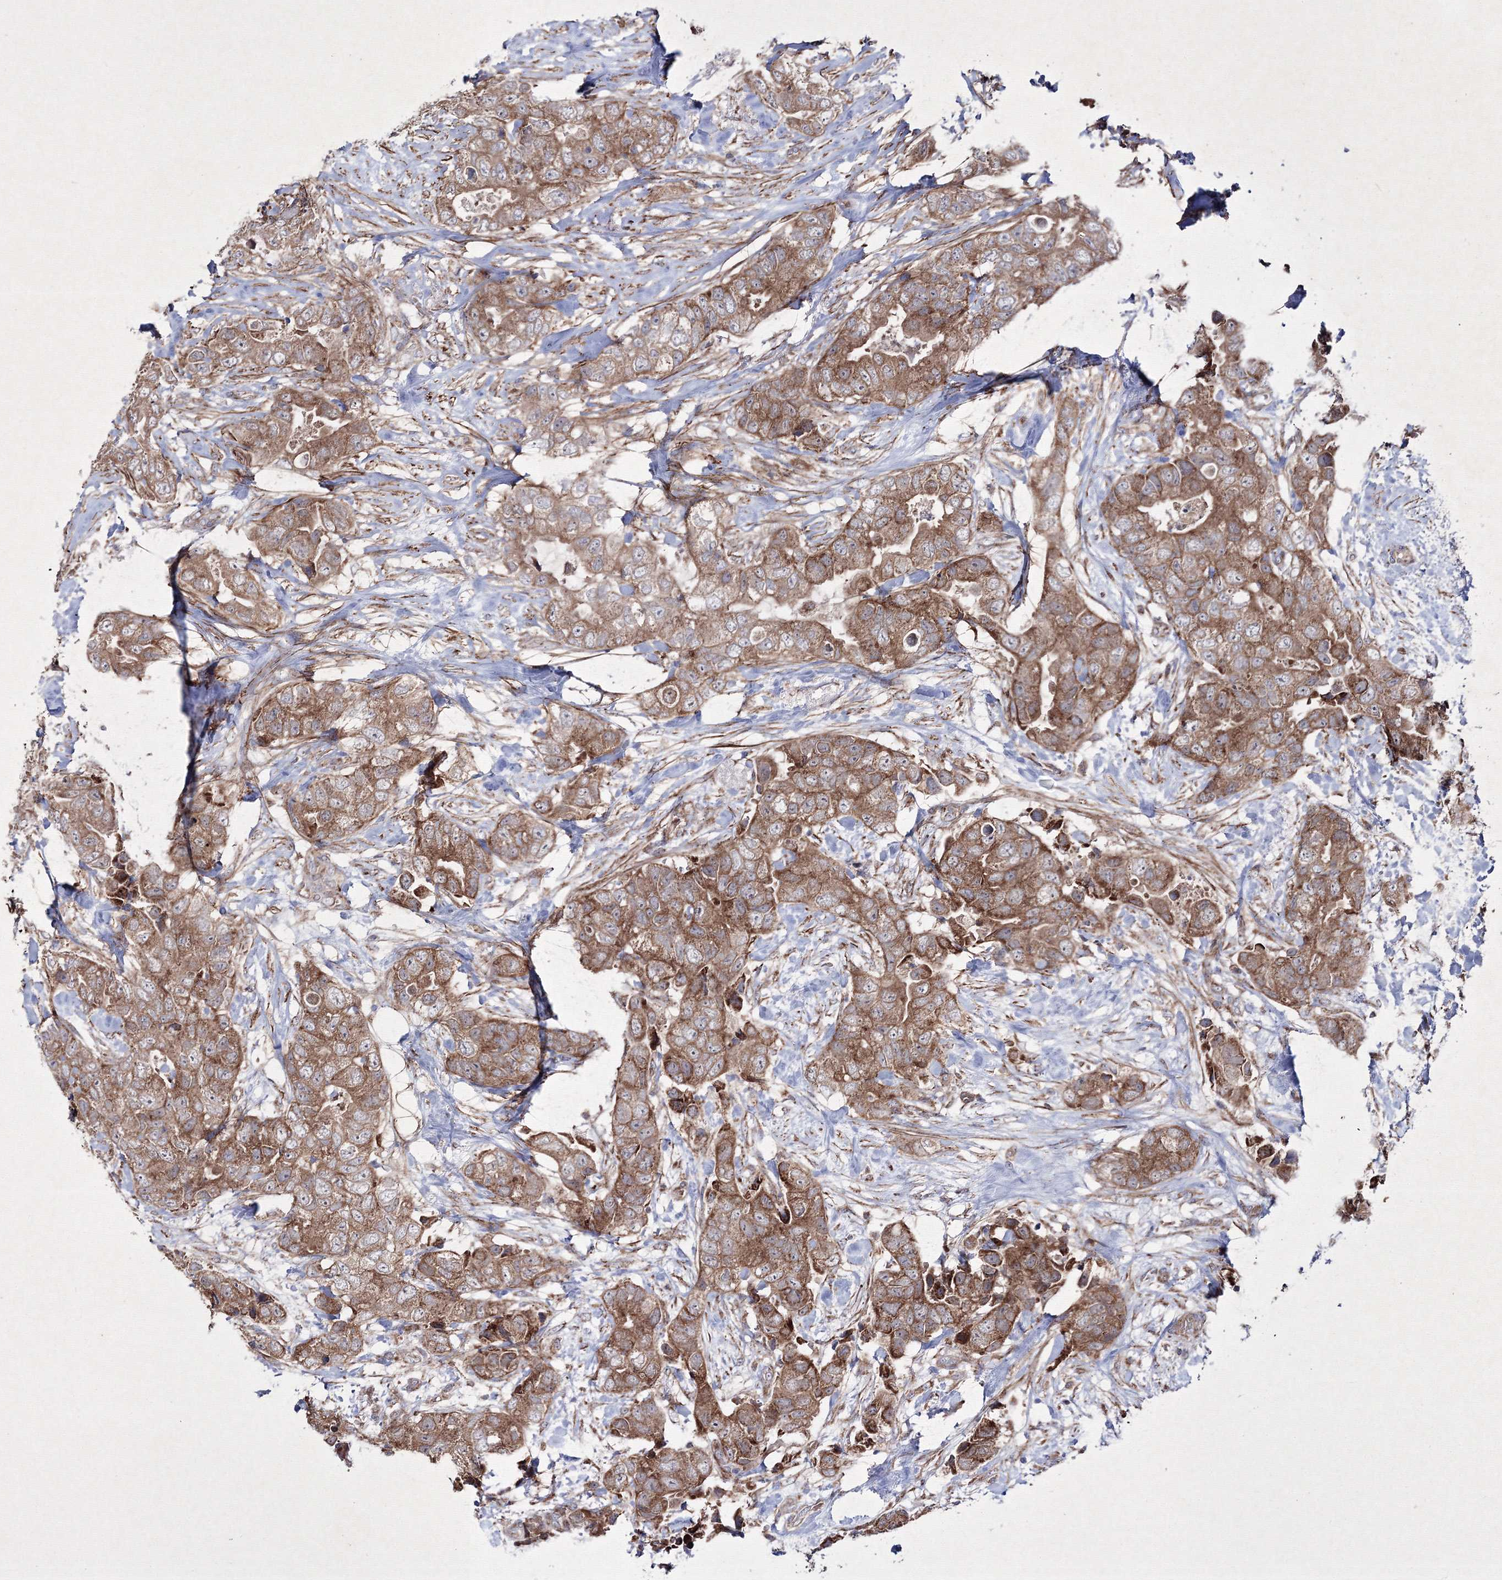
{"staining": {"intensity": "moderate", "quantity": ">75%", "location": "cytoplasmic/membranous"}, "tissue": "breast cancer", "cell_type": "Tumor cells", "image_type": "cancer", "snomed": [{"axis": "morphology", "description": "Duct carcinoma"}, {"axis": "topography", "description": "Breast"}], "caption": "Tumor cells reveal medium levels of moderate cytoplasmic/membranous expression in approximately >75% of cells in human breast intraductal carcinoma.", "gene": "GFM1", "patient": {"sex": "female", "age": 62}}